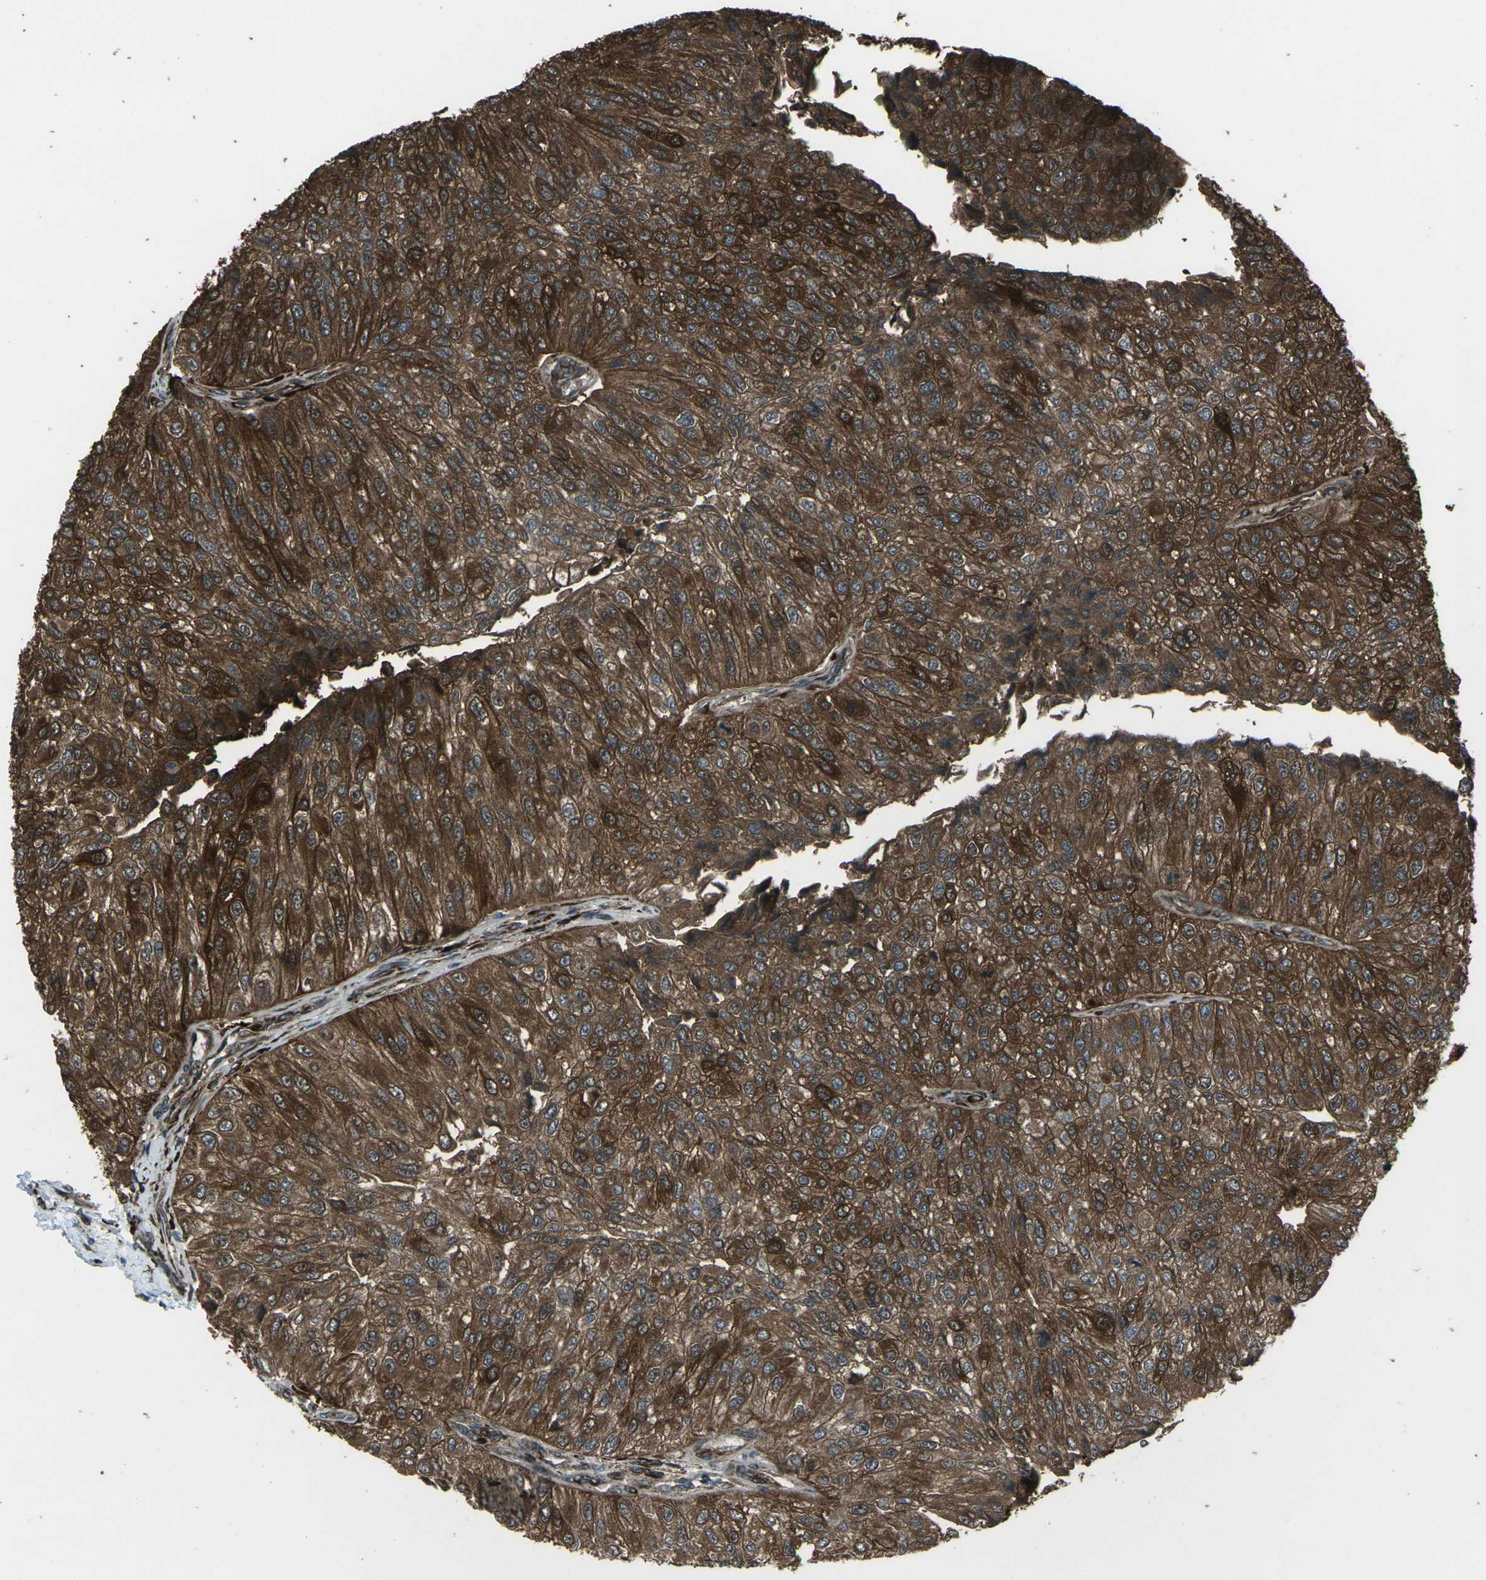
{"staining": {"intensity": "strong", "quantity": ">75%", "location": "cytoplasmic/membranous"}, "tissue": "urothelial cancer", "cell_type": "Tumor cells", "image_type": "cancer", "snomed": [{"axis": "morphology", "description": "Urothelial carcinoma, High grade"}, {"axis": "topography", "description": "Kidney"}, {"axis": "topography", "description": "Urinary bladder"}], "caption": "Tumor cells reveal high levels of strong cytoplasmic/membranous staining in about >75% of cells in urothelial cancer. (Stains: DAB in brown, nuclei in blue, Microscopy: brightfield microscopy at high magnification).", "gene": "LSMEM1", "patient": {"sex": "male", "age": 77}}